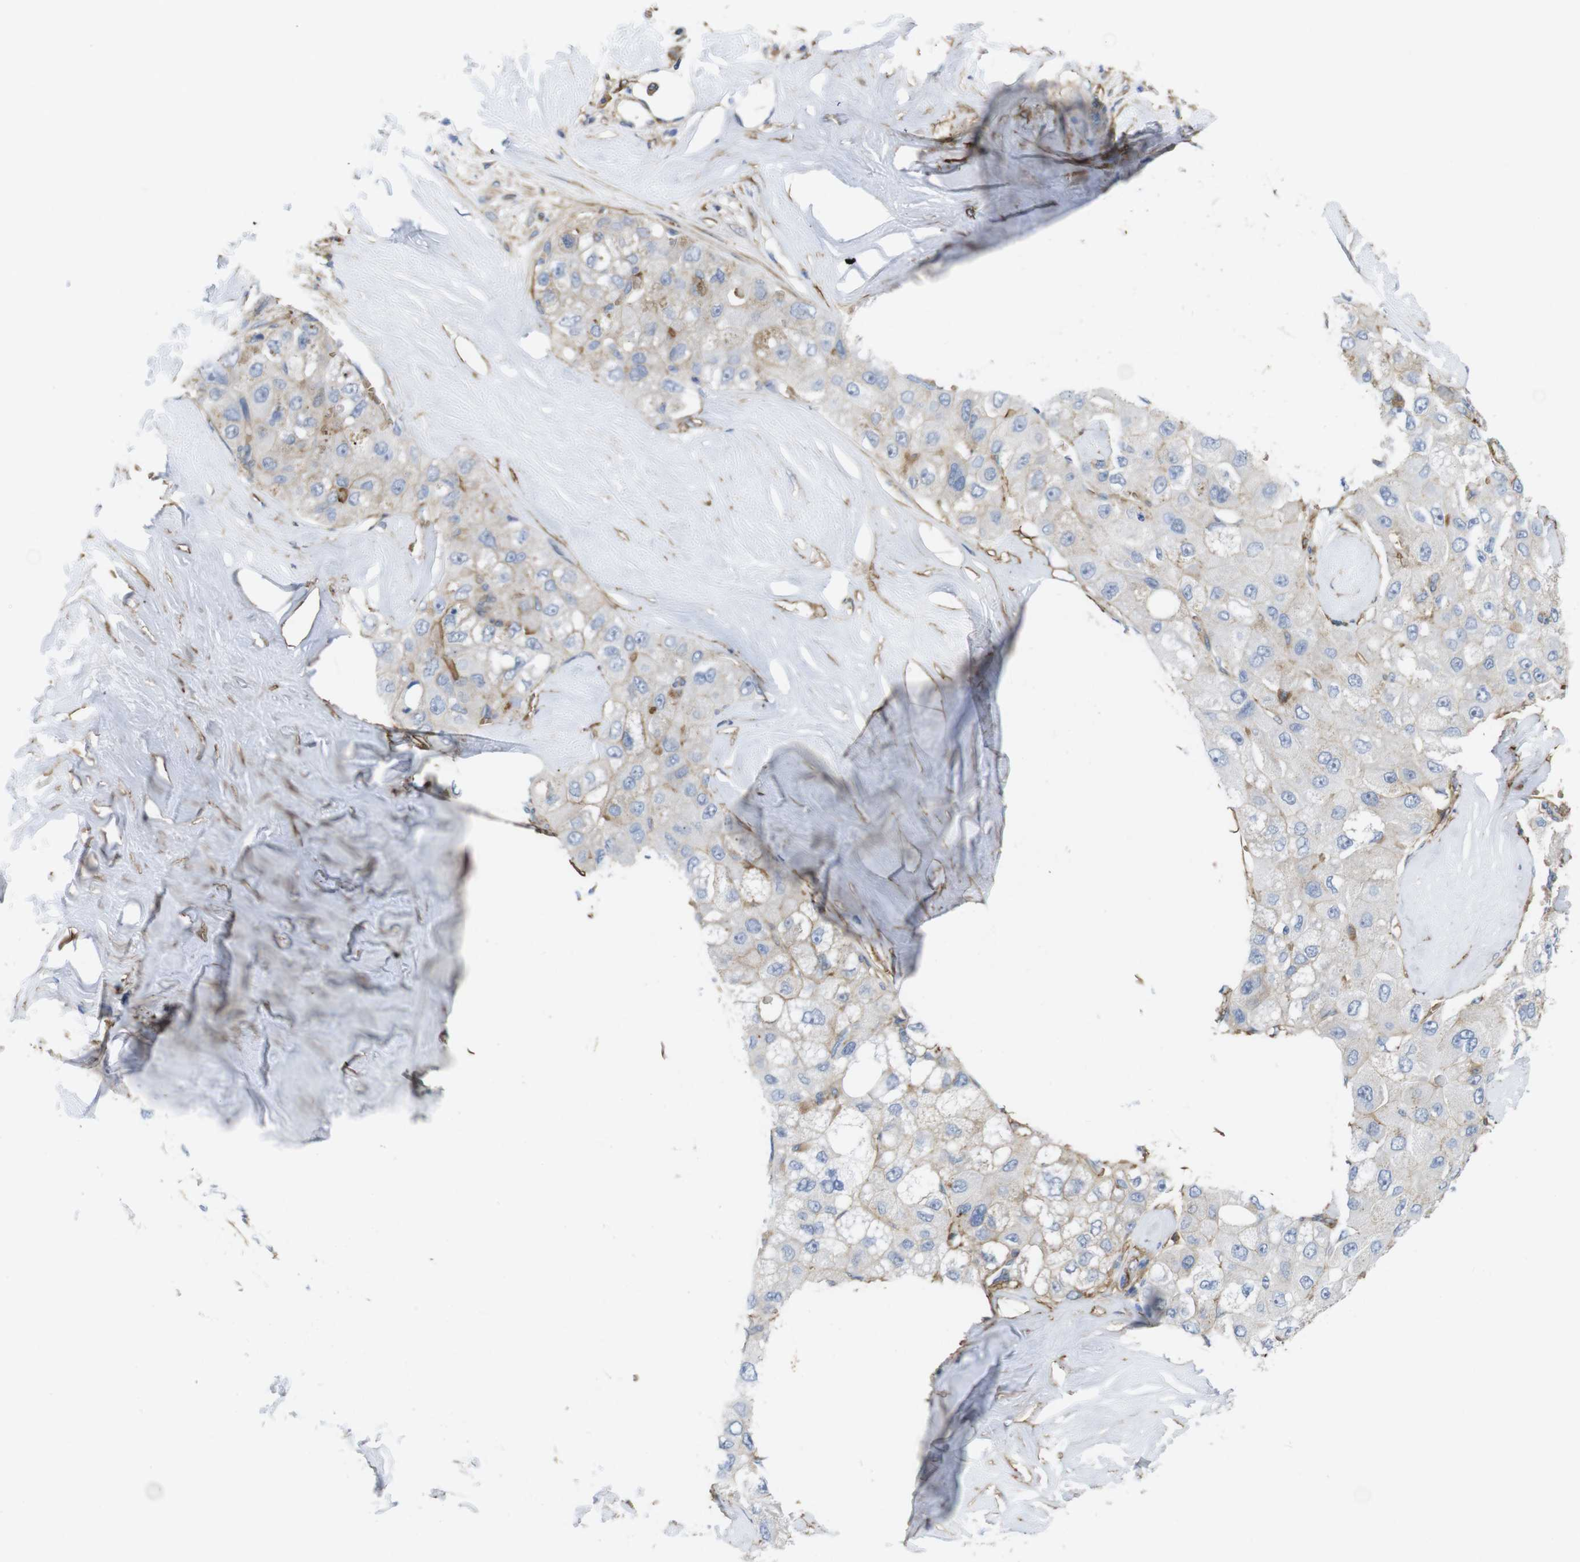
{"staining": {"intensity": "negative", "quantity": "none", "location": "none"}, "tissue": "liver cancer", "cell_type": "Tumor cells", "image_type": "cancer", "snomed": [{"axis": "morphology", "description": "Carcinoma, Hepatocellular, NOS"}, {"axis": "topography", "description": "Liver"}], "caption": "Histopathology image shows no significant protein staining in tumor cells of liver cancer.", "gene": "CYBRD1", "patient": {"sex": "male", "age": 80}}